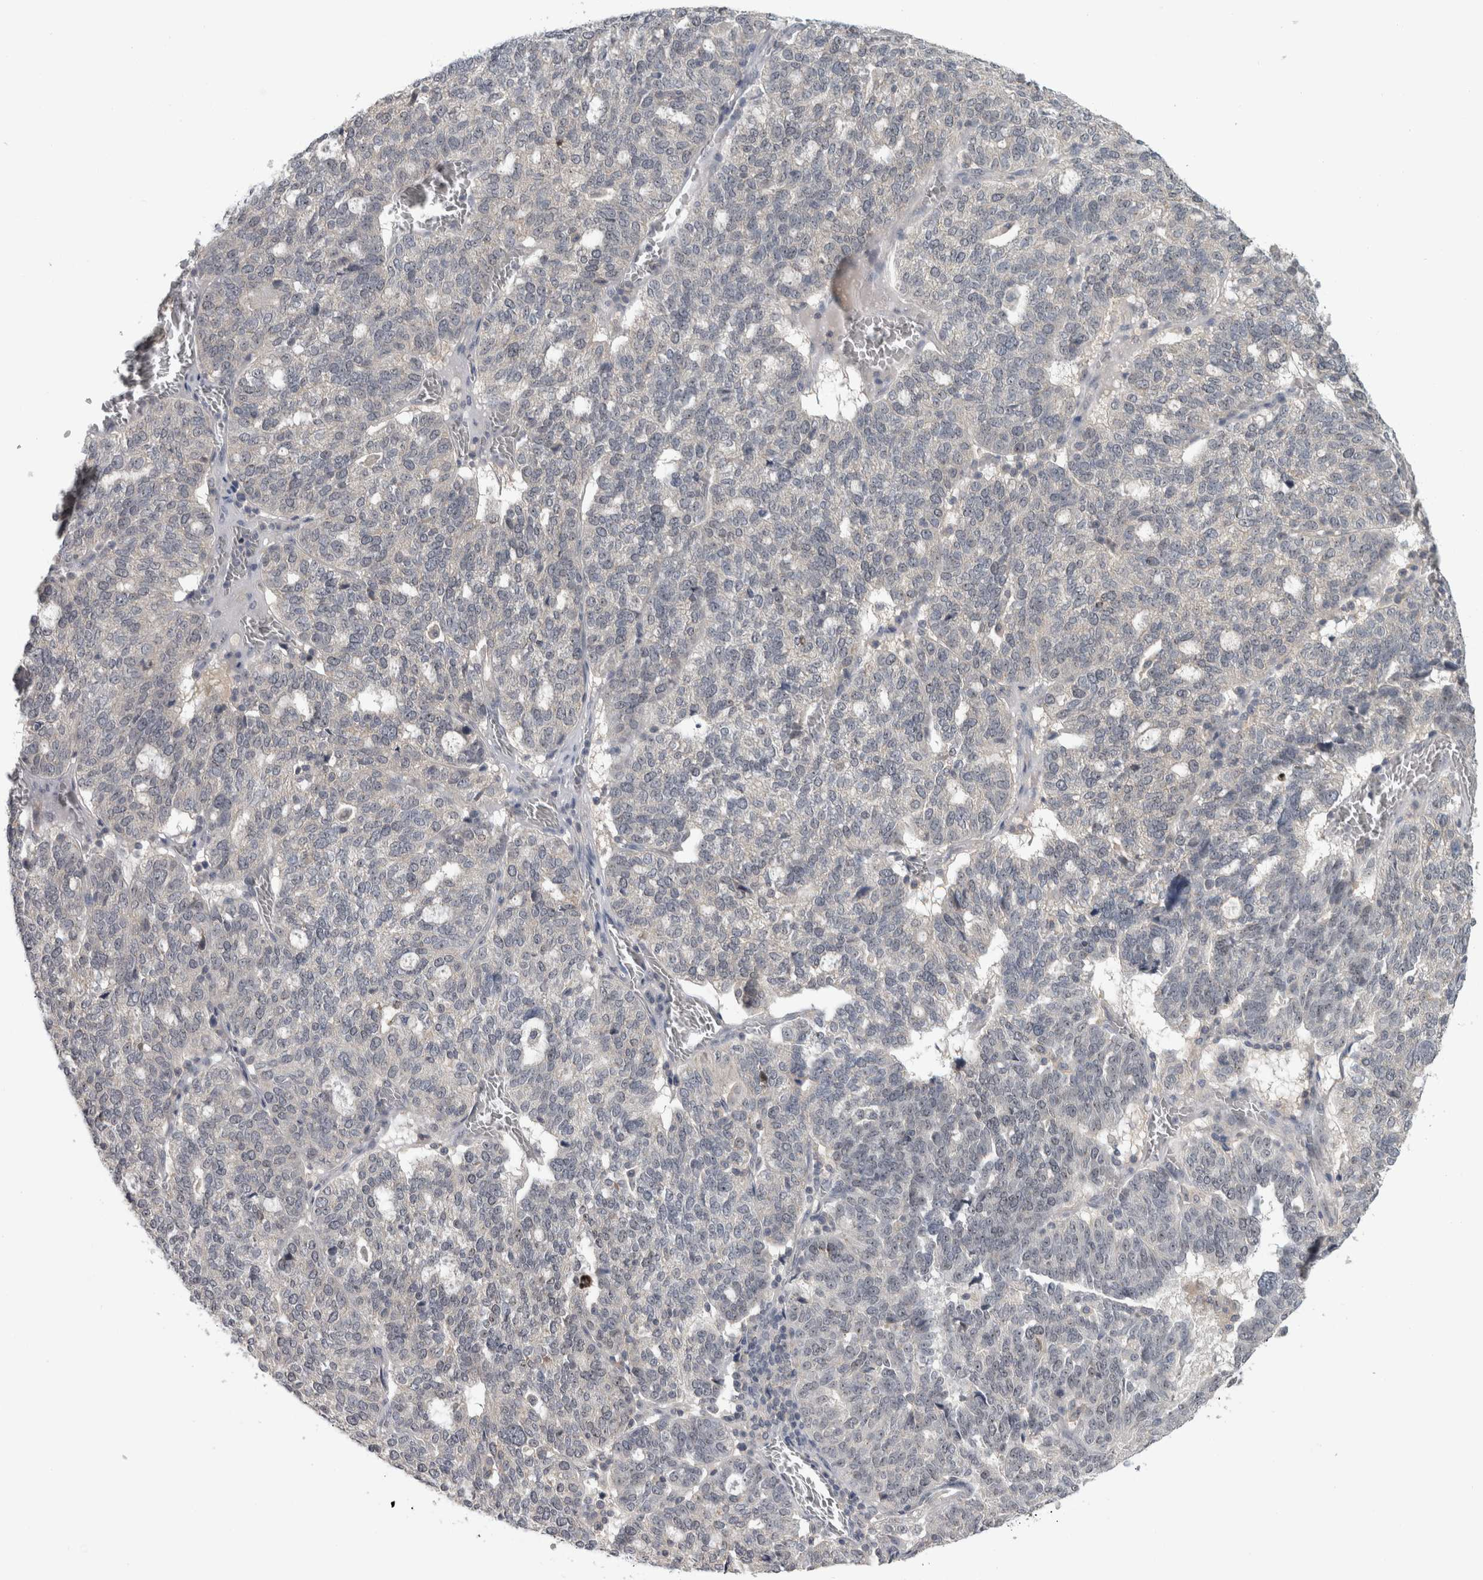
{"staining": {"intensity": "negative", "quantity": "none", "location": "none"}, "tissue": "ovarian cancer", "cell_type": "Tumor cells", "image_type": "cancer", "snomed": [{"axis": "morphology", "description": "Cystadenocarcinoma, serous, NOS"}, {"axis": "topography", "description": "Ovary"}], "caption": "Immunohistochemistry image of human ovarian cancer (serous cystadenocarcinoma) stained for a protein (brown), which exhibits no expression in tumor cells.", "gene": "RBM28", "patient": {"sex": "female", "age": 59}}